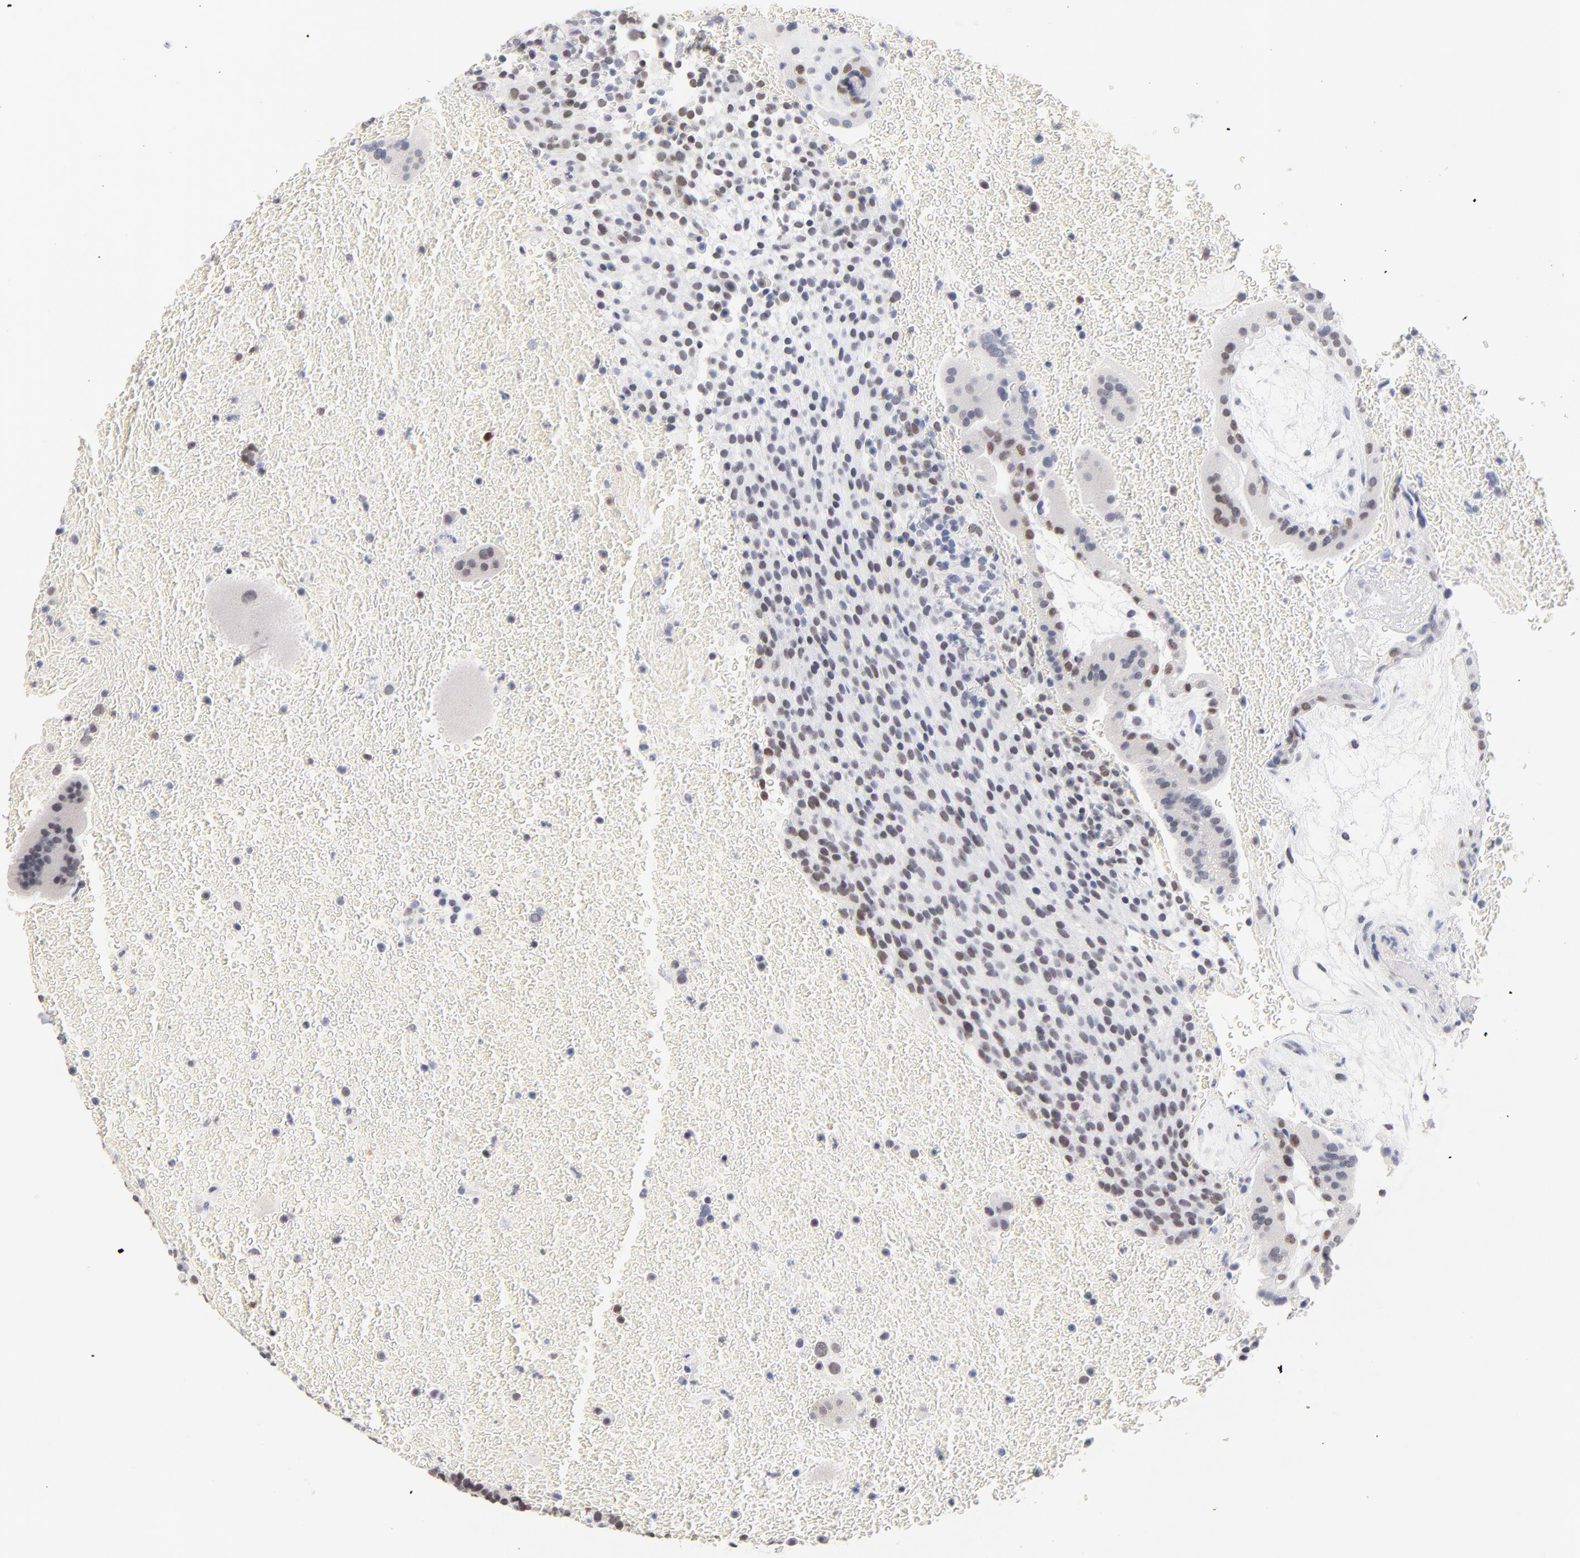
{"staining": {"intensity": "weak", "quantity": "<25%", "location": "nuclear"}, "tissue": "placenta", "cell_type": "Decidual cells", "image_type": "normal", "snomed": [{"axis": "morphology", "description": "Normal tissue, NOS"}, {"axis": "topography", "description": "Placenta"}], "caption": "An immunohistochemistry micrograph of benign placenta is shown. There is no staining in decidual cells of placenta. (DAB IHC with hematoxylin counter stain).", "gene": "ORC2", "patient": {"sex": "female", "age": 19}}